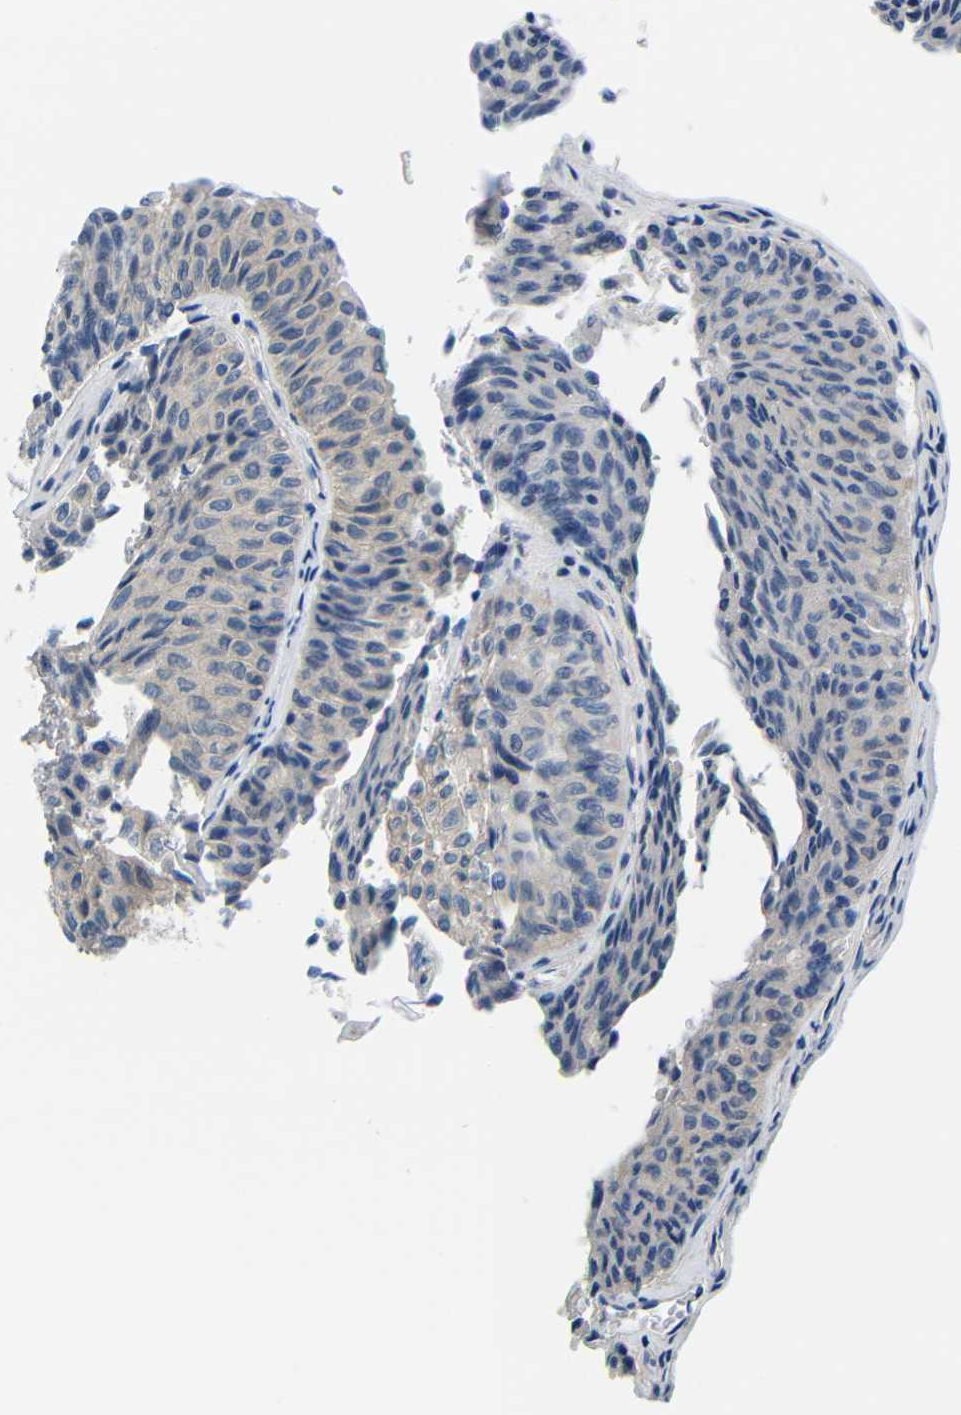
{"staining": {"intensity": "negative", "quantity": "none", "location": "none"}, "tissue": "urothelial cancer", "cell_type": "Tumor cells", "image_type": "cancer", "snomed": [{"axis": "morphology", "description": "Urothelial carcinoma, Low grade"}, {"axis": "topography", "description": "Urinary bladder"}], "caption": "Protein analysis of urothelial carcinoma (low-grade) displays no significant expression in tumor cells.", "gene": "NEGR1", "patient": {"sex": "male", "age": 78}}